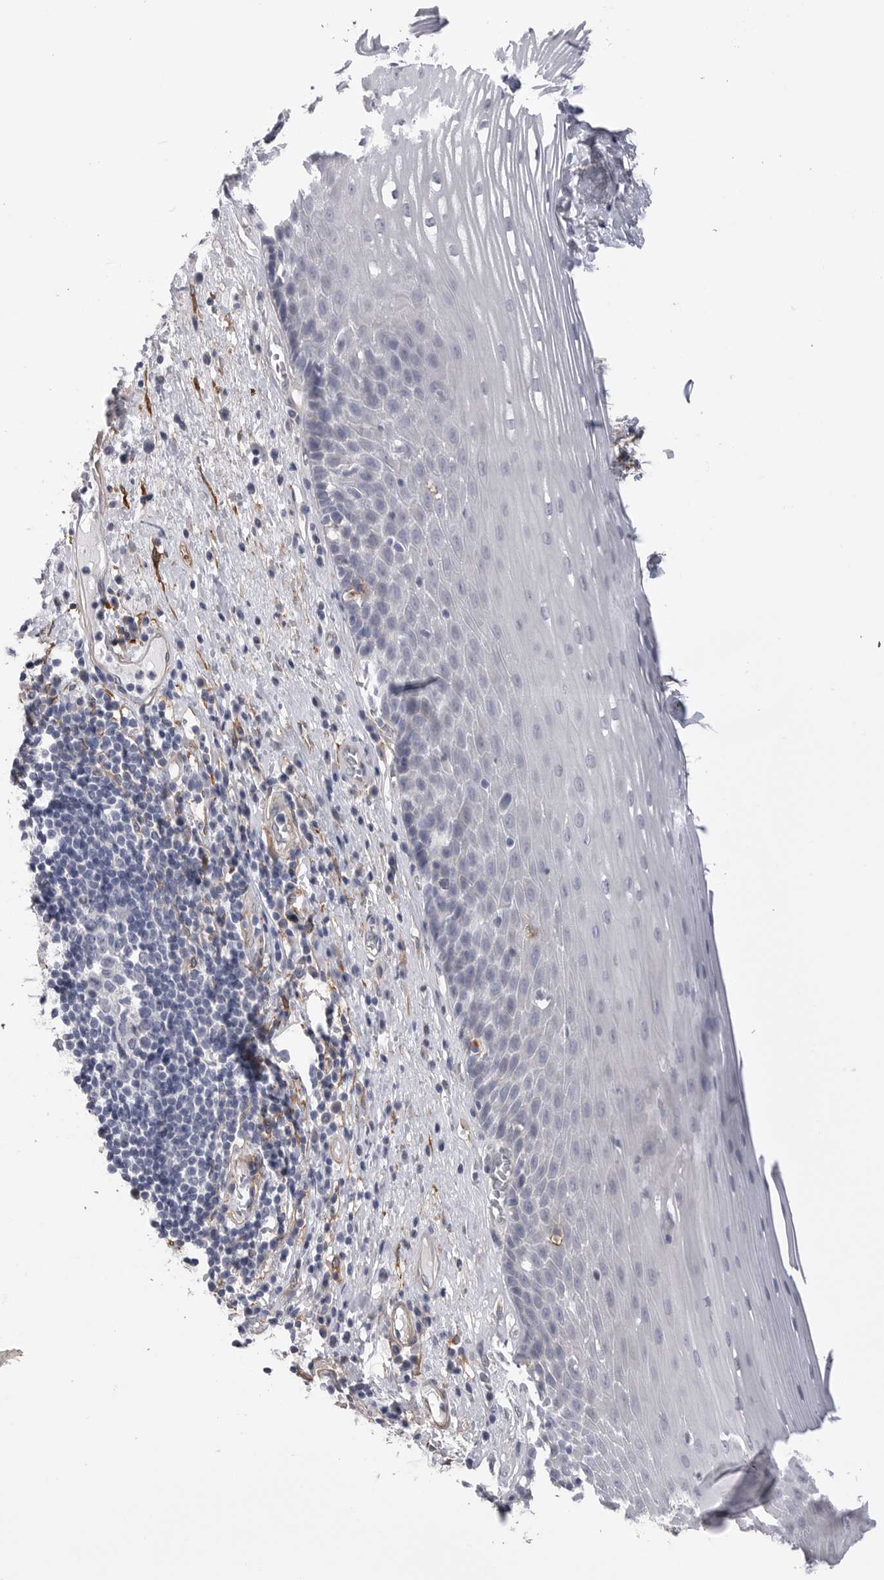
{"staining": {"intensity": "negative", "quantity": "none", "location": "none"}, "tissue": "esophagus", "cell_type": "Squamous epithelial cells", "image_type": "normal", "snomed": [{"axis": "morphology", "description": "Normal tissue, NOS"}, {"axis": "morphology", "description": "Adenocarcinoma, NOS"}, {"axis": "topography", "description": "Esophagus"}], "caption": "IHC of benign esophagus reveals no staining in squamous epithelial cells.", "gene": "AKAP12", "patient": {"sex": "male", "age": 62}}